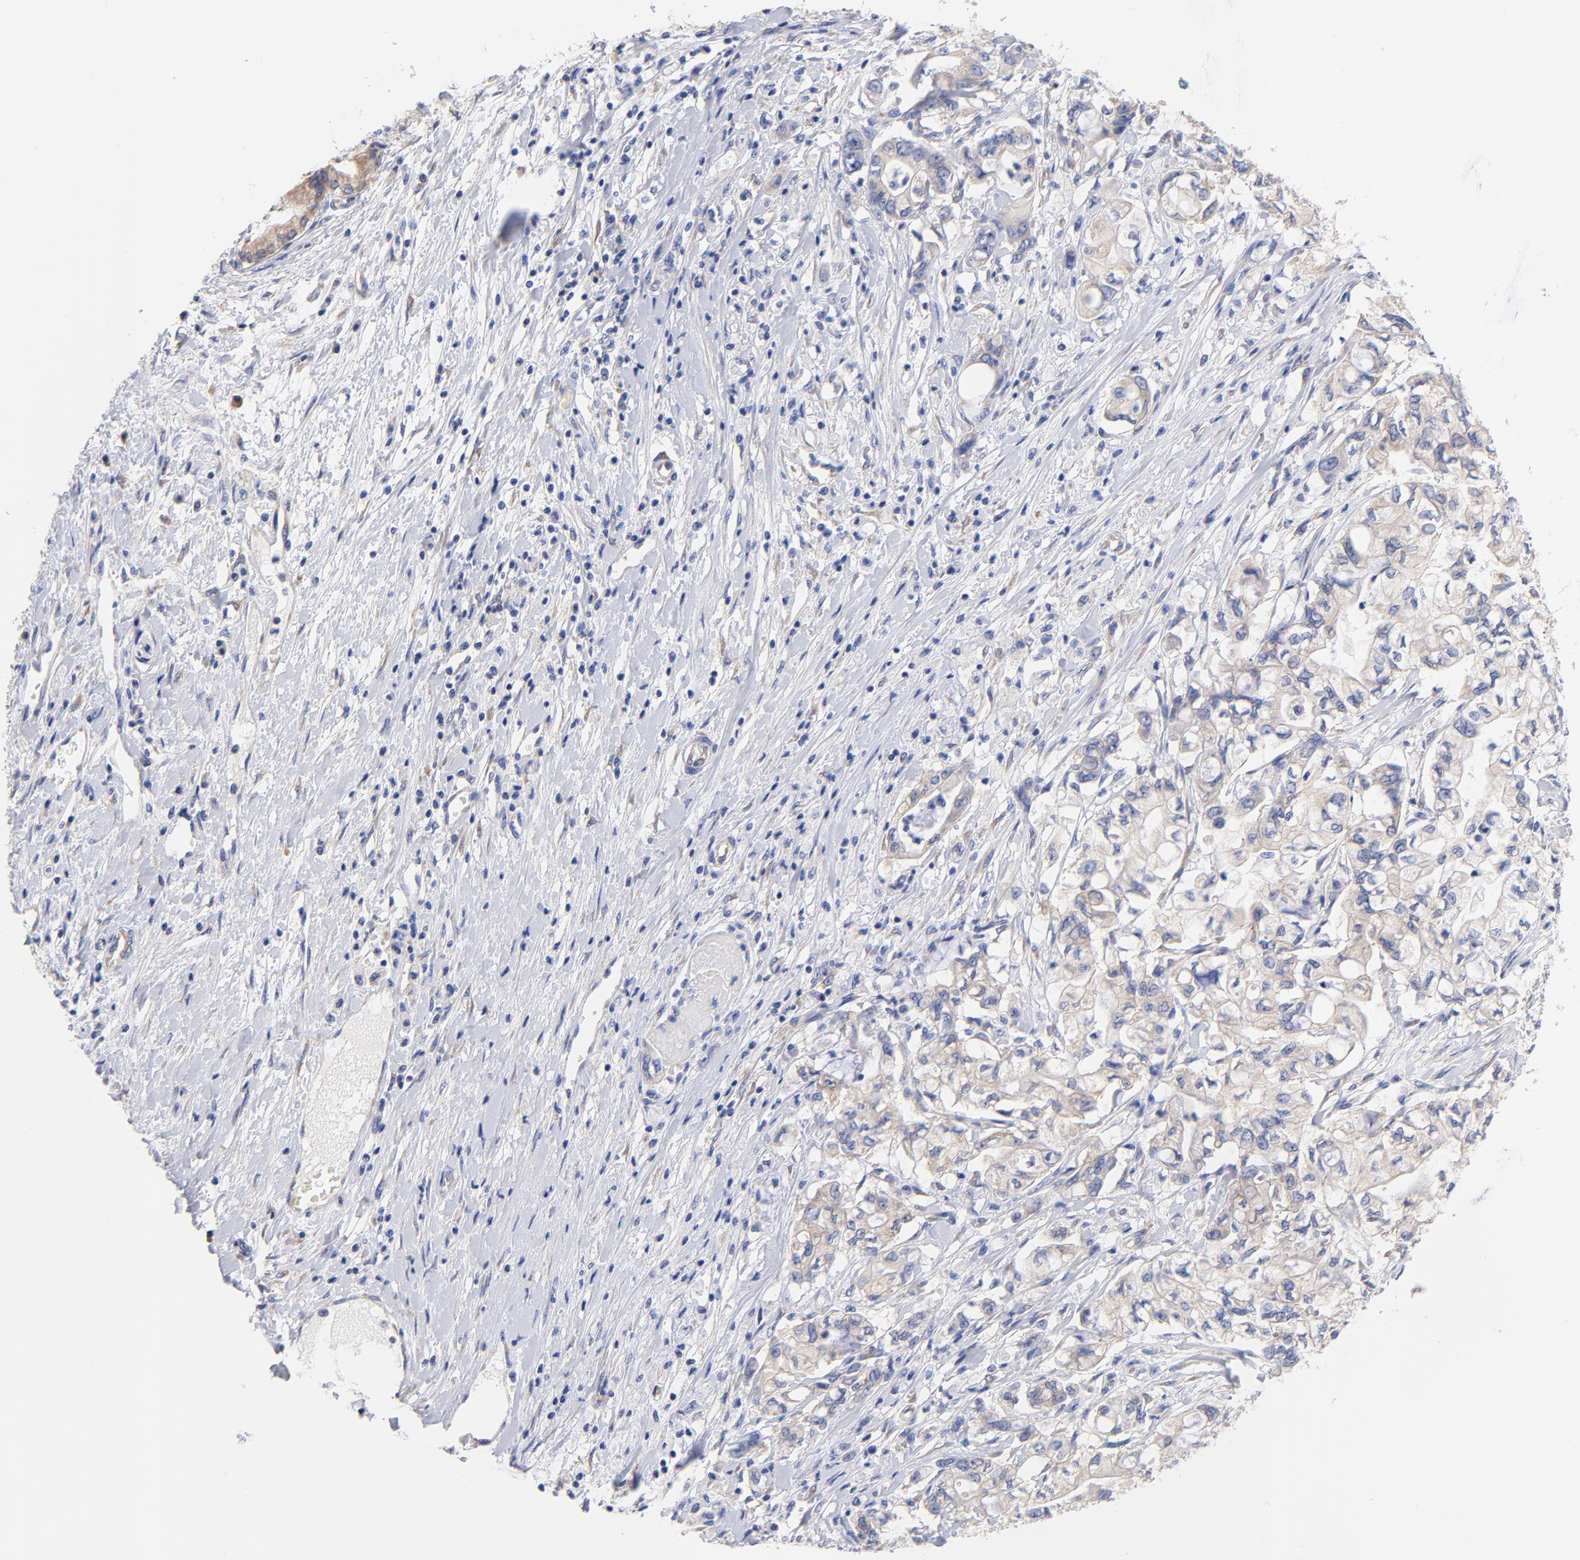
{"staining": {"intensity": "weak", "quantity": ">75%", "location": "cytoplasmic/membranous"}, "tissue": "pancreatic cancer", "cell_type": "Tumor cells", "image_type": "cancer", "snomed": [{"axis": "morphology", "description": "Adenocarcinoma, NOS"}, {"axis": "topography", "description": "Pancreas"}], "caption": "Tumor cells show low levels of weak cytoplasmic/membranous positivity in about >75% of cells in pancreatic cancer. Using DAB (brown) and hematoxylin (blue) stains, captured at high magnification using brightfield microscopy.", "gene": "TNFRSF13C", "patient": {"sex": "male", "age": 79}}